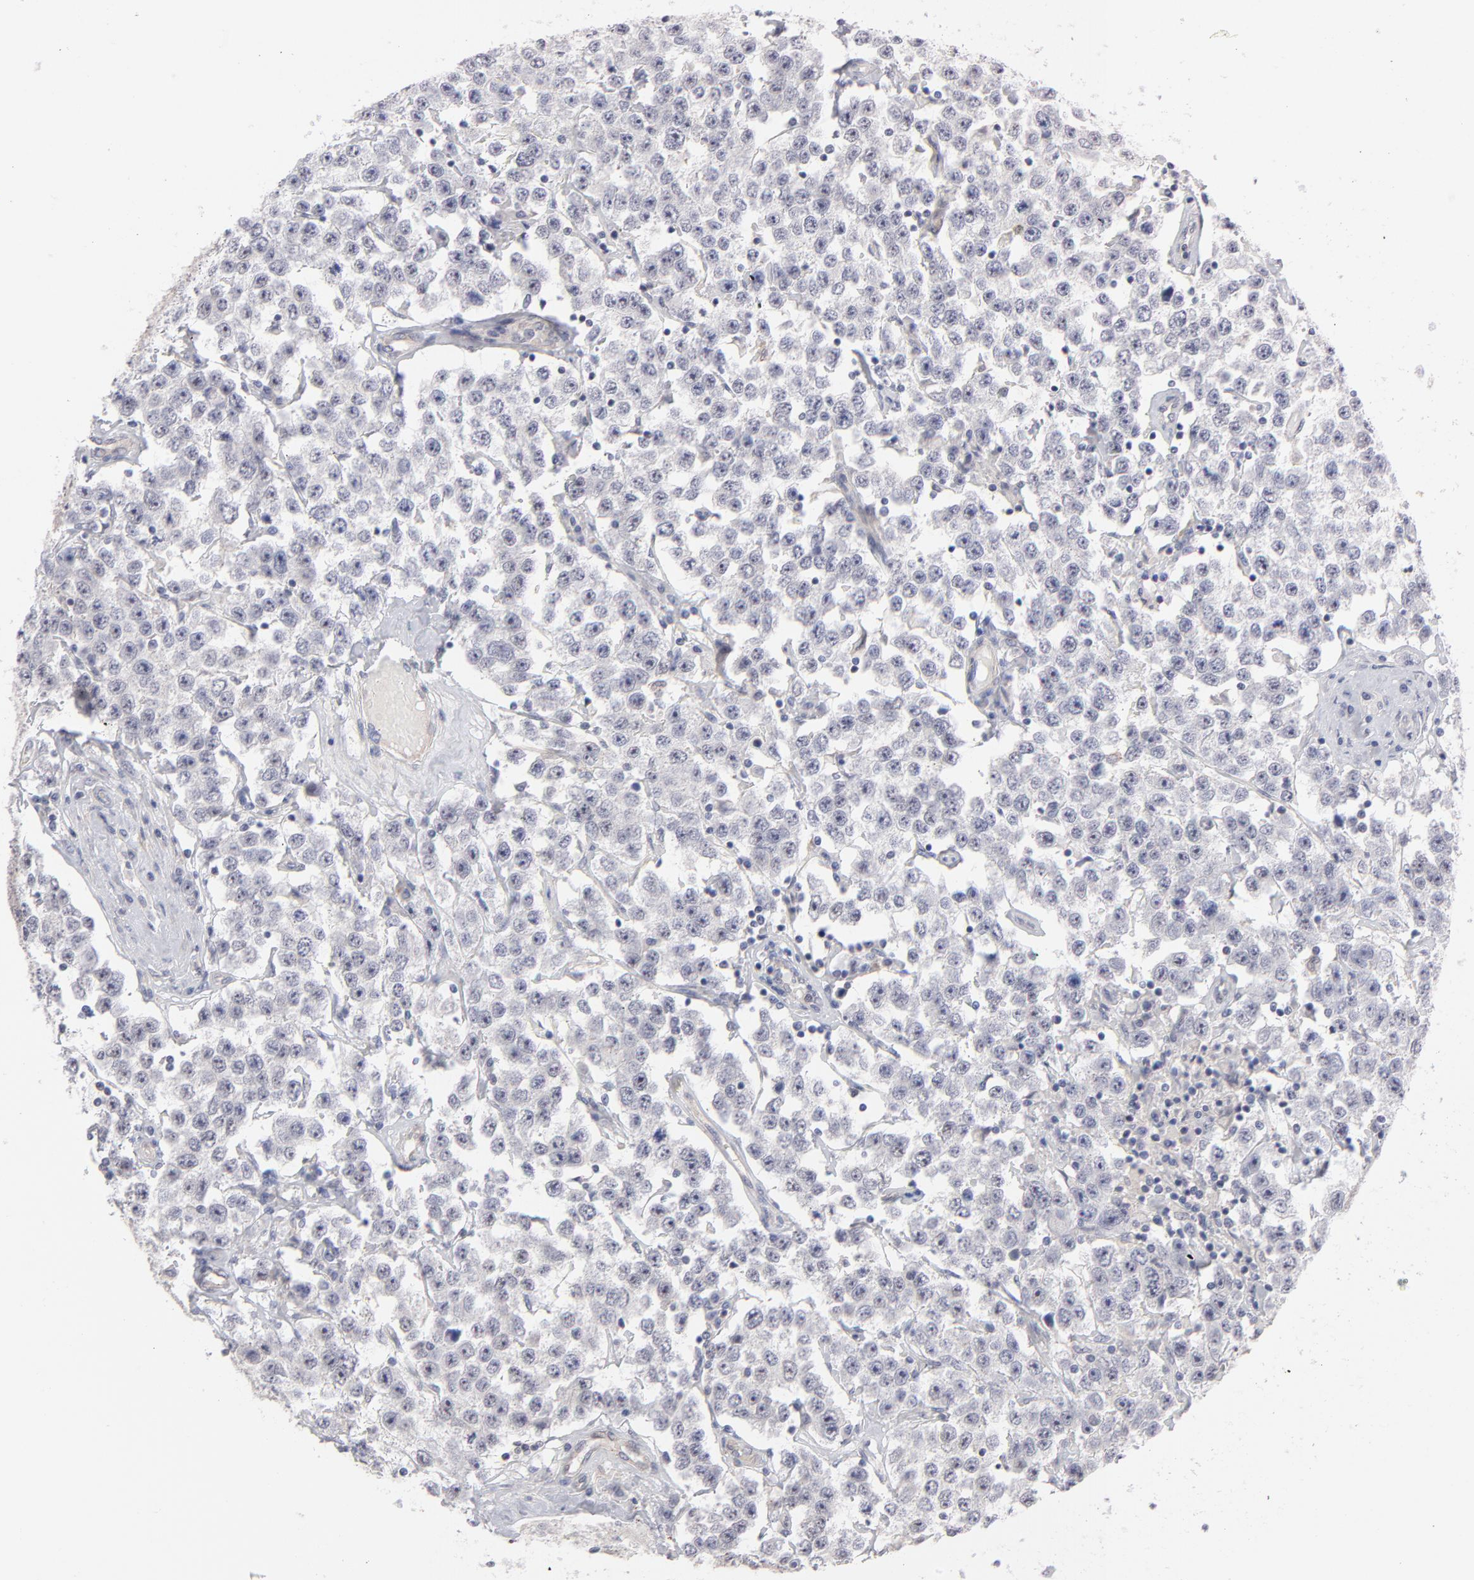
{"staining": {"intensity": "weak", "quantity": "25%-75%", "location": "cytoplasmic/membranous,nuclear"}, "tissue": "testis cancer", "cell_type": "Tumor cells", "image_type": "cancer", "snomed": [{"axis": "morphology", "description": "Seminoma, NOS"}, {"axis": "topography", "description": "Testis"}], "caption": "Approximately 25%-75% of tumor cells in human seminoma (testis) show weak cytoplasmic/membranous and nuclear protein expression as visualized by brown immunohistochemical staining.", "gene": "NBN", "patient": {"sex": "male", "age": 52}}